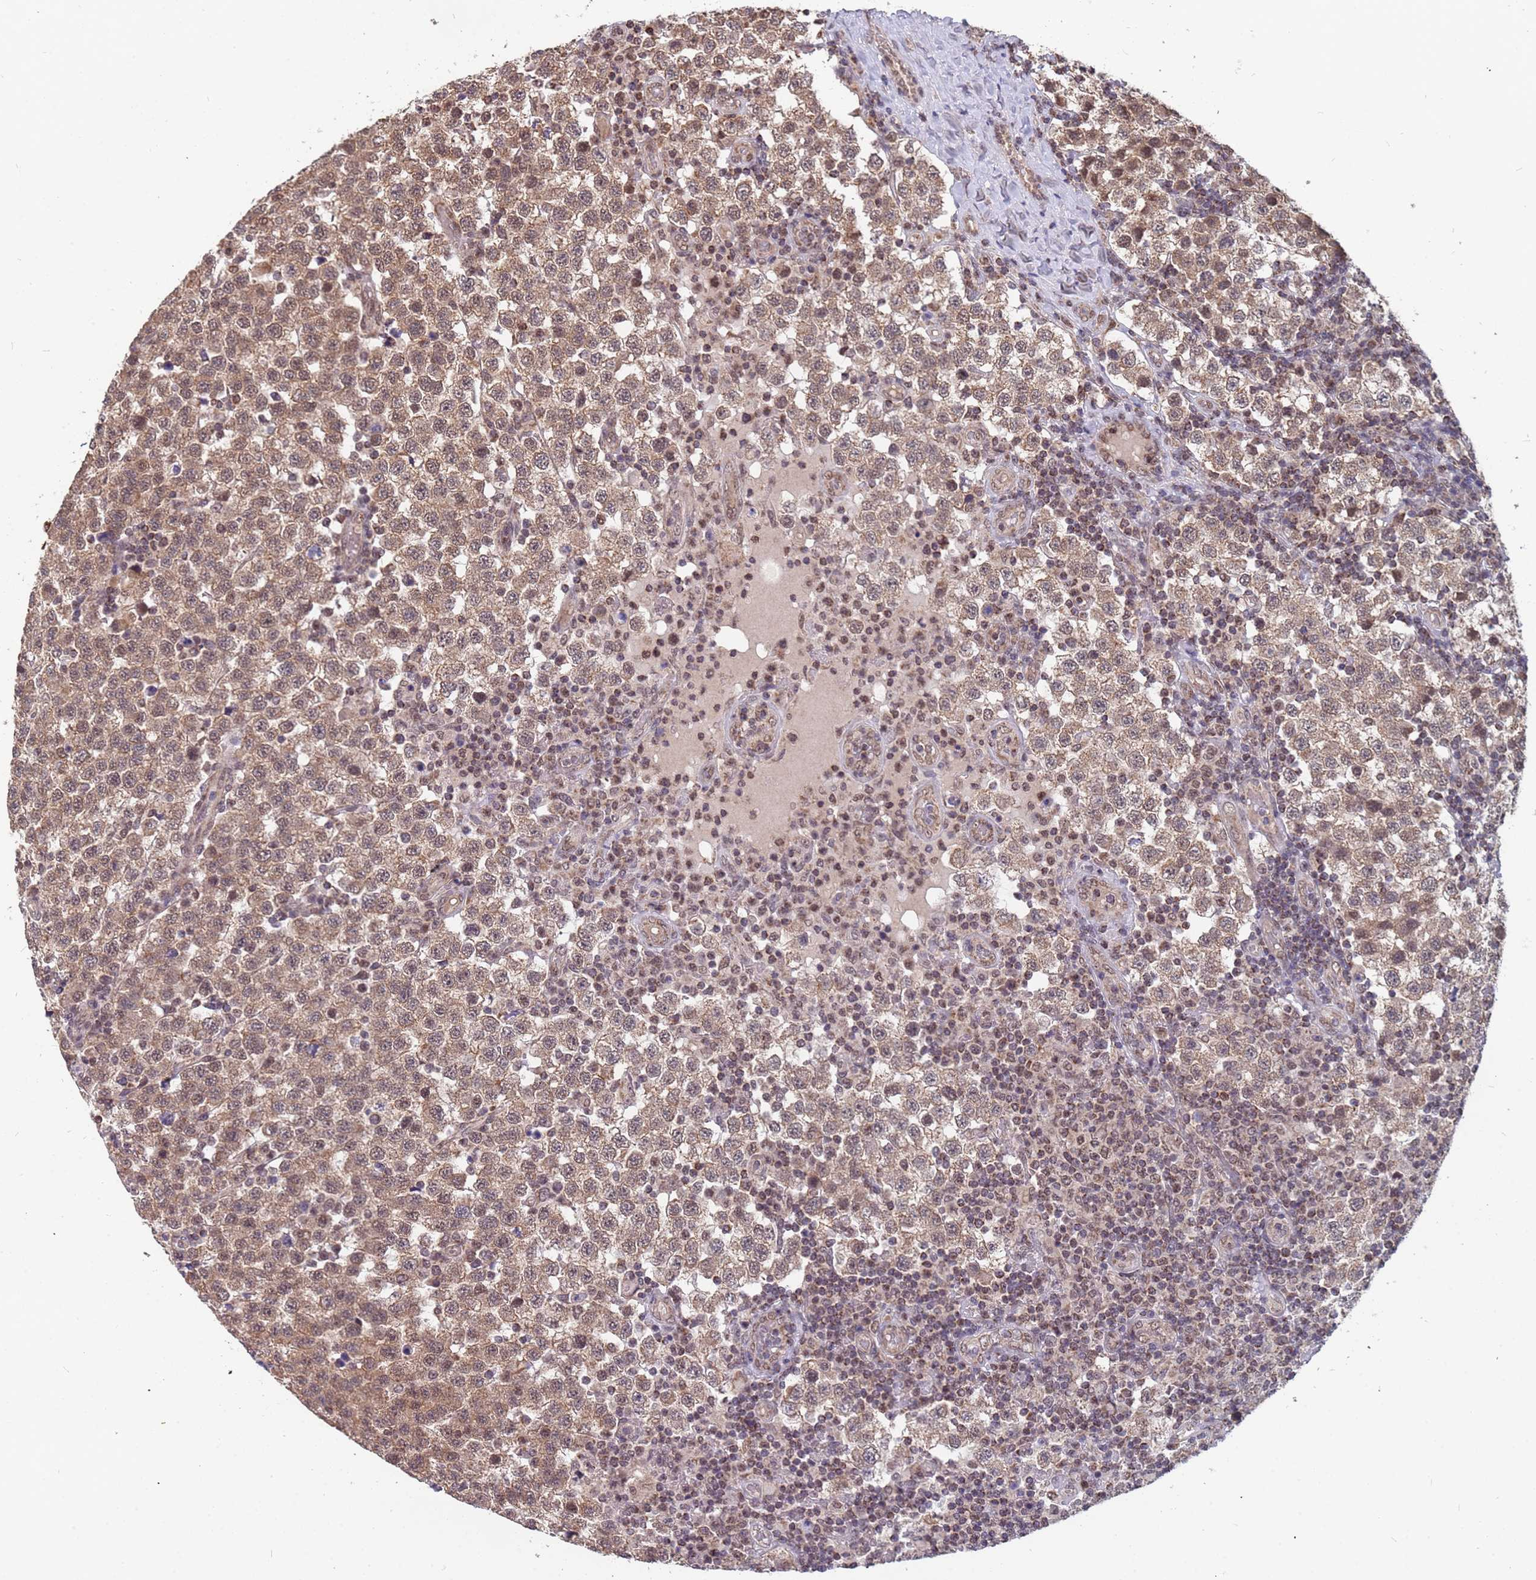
{"staining": {"intensity": "moderate", "quantity": ">75%", "location": "cytoplasmic/membranous"}, "tissue": "testis cancer", "cell_type": "Tumor cells", "image_type": "cancer", "snomed": [{"axis": "morphology", "description": "Seminoma, NOS"}, {"axis": "topography", "description": "Testis"}], "caption": "Moderate cytoplasmic/membranous positivity for a protein is seen in about >75% of tumor cells of testis cancer (seminoma) using immunohistochemistry (IHC).", "gene": "DENND2B", "patient": {"sex": "male", "age": 34}}